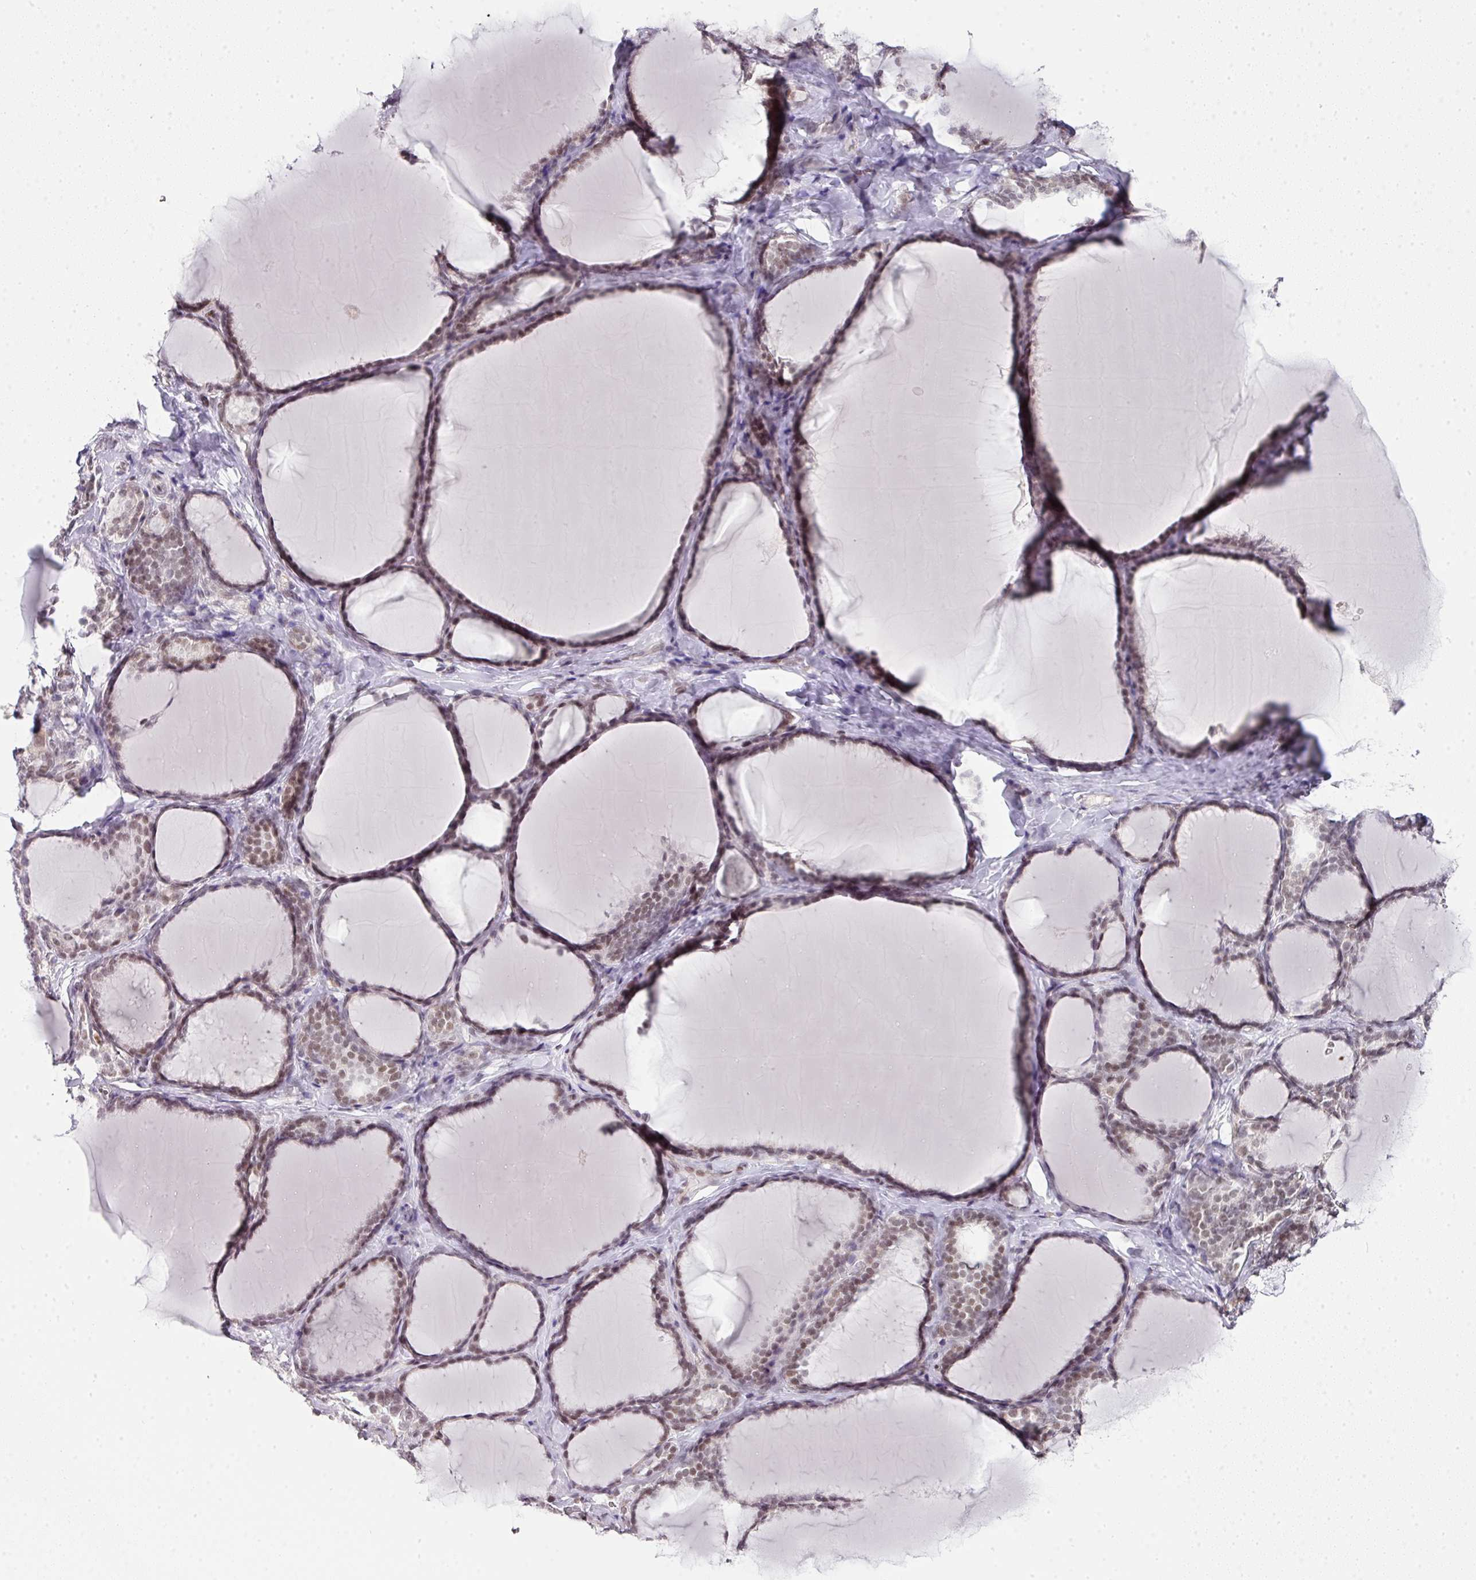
{"staining": {"intensity": "weak", "quantity": "25%-75%", "location": "nuclear"}, "tissue": "thyroid gland", "cell_type": "Glandular cells", "image_type": "normal", "snomed": [{"axis": "morphology", "description": "Normal tissue, NOS"}, {"axis": "topography", "description": "Thyroid gland"}], "caption": "Protein analysis of unremarkable thyroid gland reveals weak nuclear positivity in approximately 25%-75% of glandular cells. (brown staining indicates protein expression, while blue staining denotes nuclei).", "gene": "FAM32A", "patient": {"sex": "female", "age": 31}}